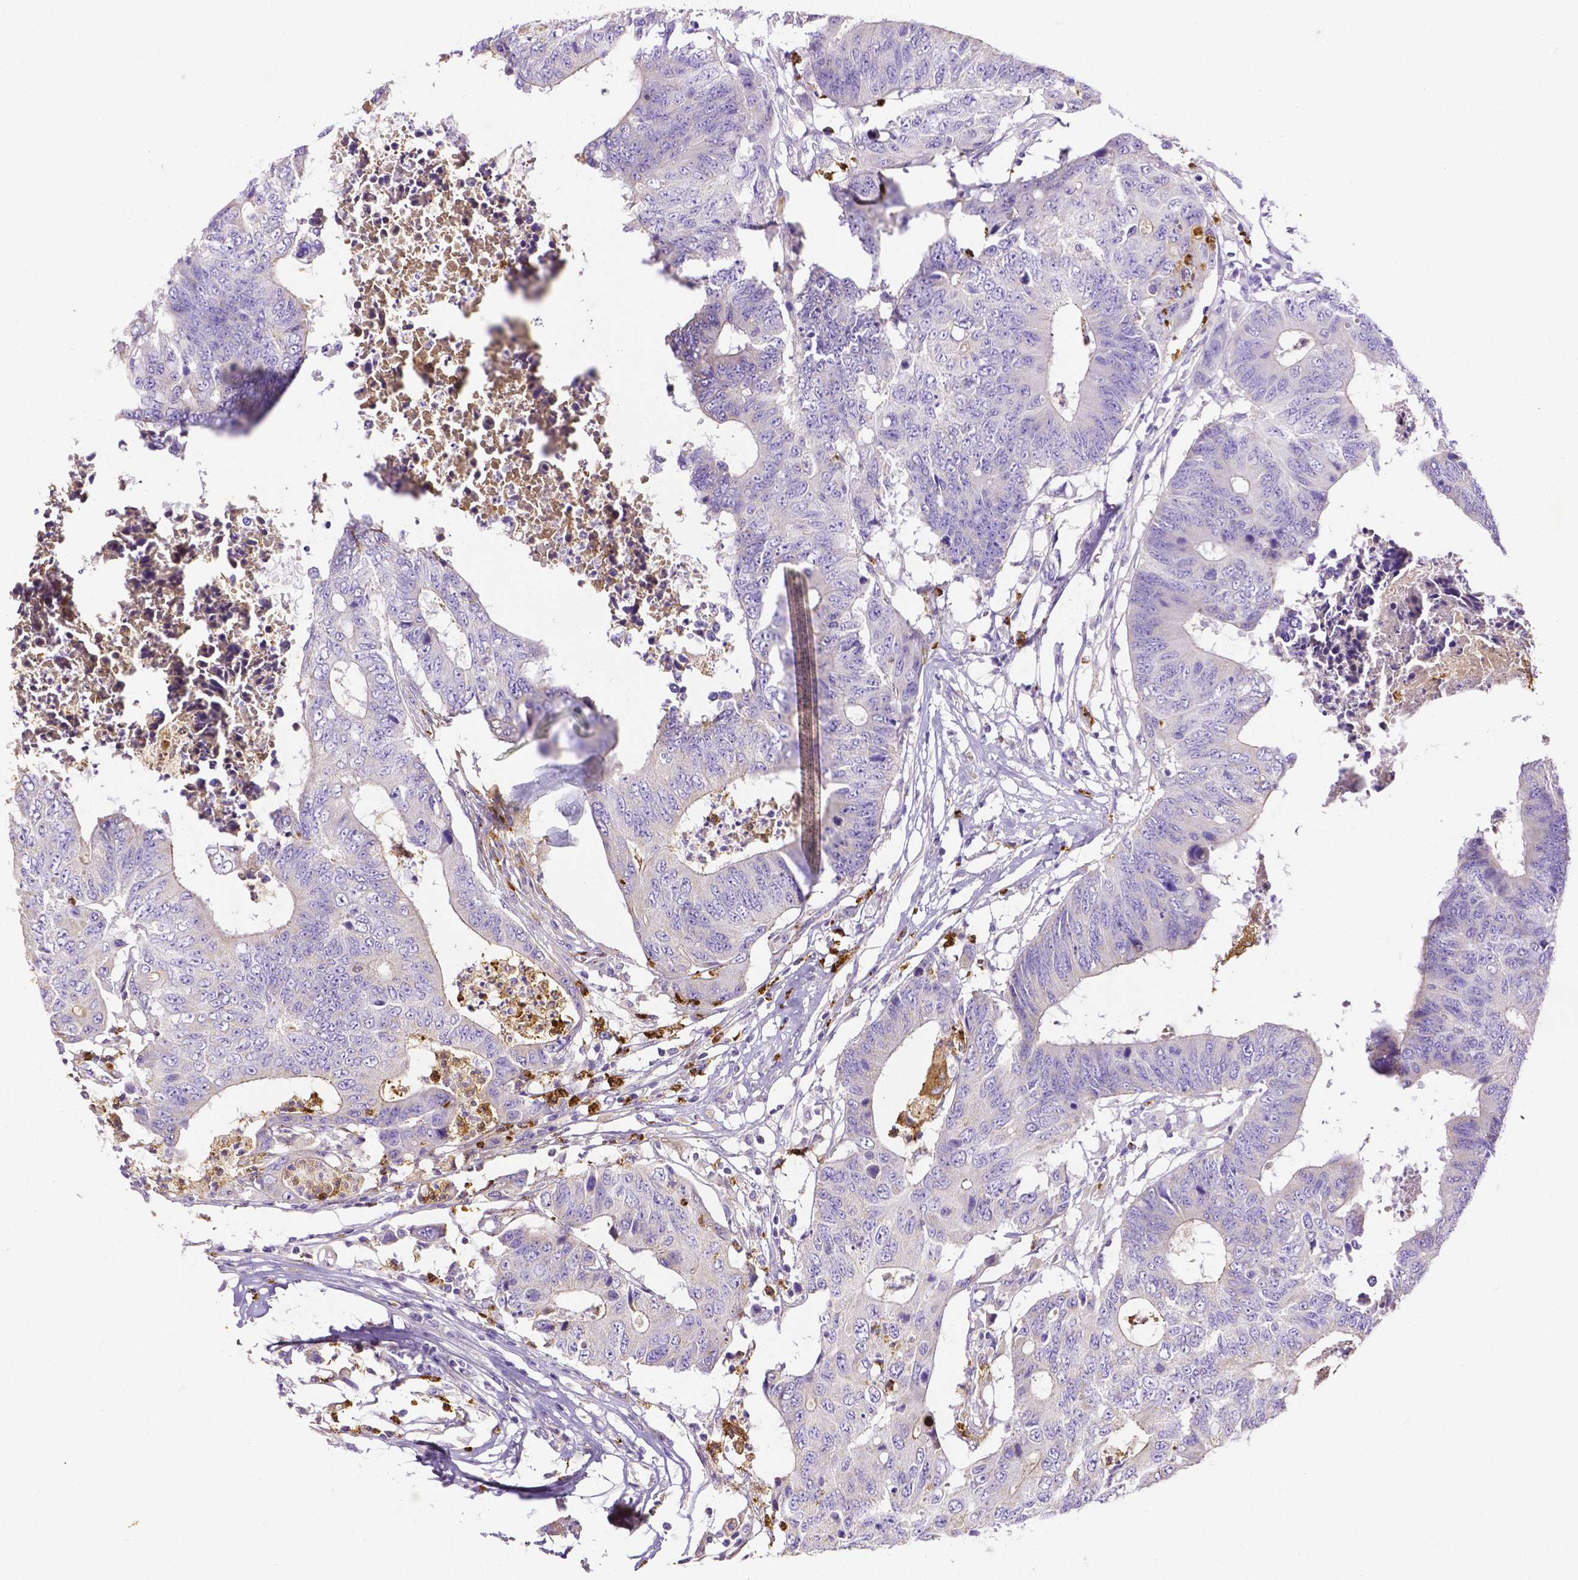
{"staining": {"intensity": "negative", "quantity": "none", "location": "none"}, "tissue": "colorectal cancer", "cell_type": "Tumor cells", "image_type": "cancer", "snomed": [{"axis": "morphology", "description": "Adenocarcinoma, NOS"}, {"axis": "topography", "description": "Colon"}], "caption": "Colorectal cancer was stained to show a protein in brown. There is no significant positivity in tumor cells. (Stains: DAB immunohistochemistry (IHC) with hematoxylin counter stain, Microscopy: brightfield microscopy at high magnification).", "gene": "MMP9", "patient": {"sex": "female", "age": 48}}